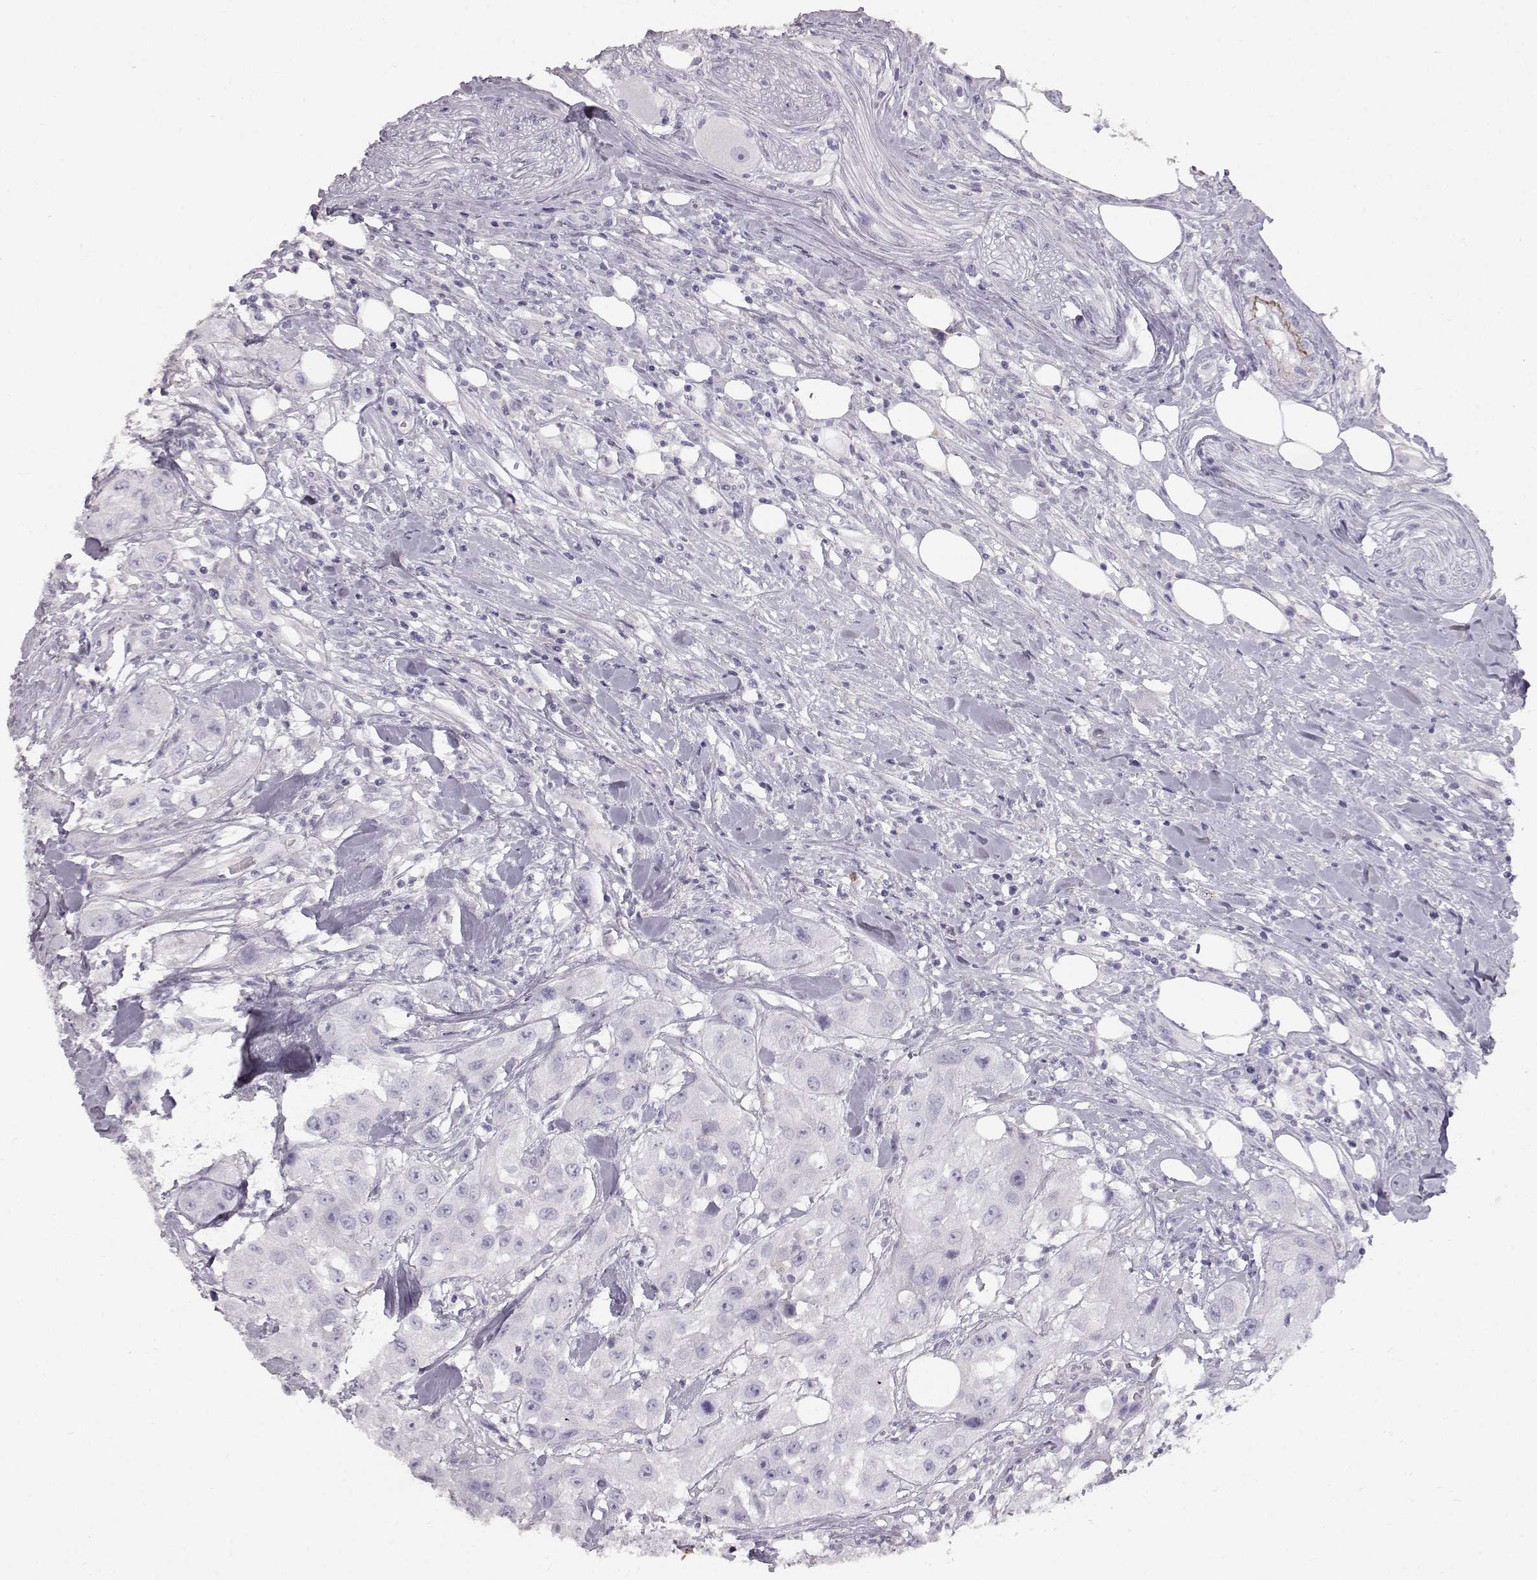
{"staining": {"intensity": "negative", "quantity": "none", "location": "none"}, "tissue": "urothelial cancer", "cell_type": "Tumor cells", "image_type": "cancer", "snomed": [{"axis": "morphology", "description": "Urothelial carcinoma, High grade"}, {"axis": "topography", "description": "Urinary bladder"}], "caption": "IHC photomicrograph of human high-grade urothelial carcinoma stained for a protein (brown), which shows no positivity in tumor cells. (DAB (3,3'-diaminobenzidine) IHC visualized using brightfield microscopy, high magnification).", "gene": "KRTAP16-1", "patient": {"sex": "male", "age": 79}}